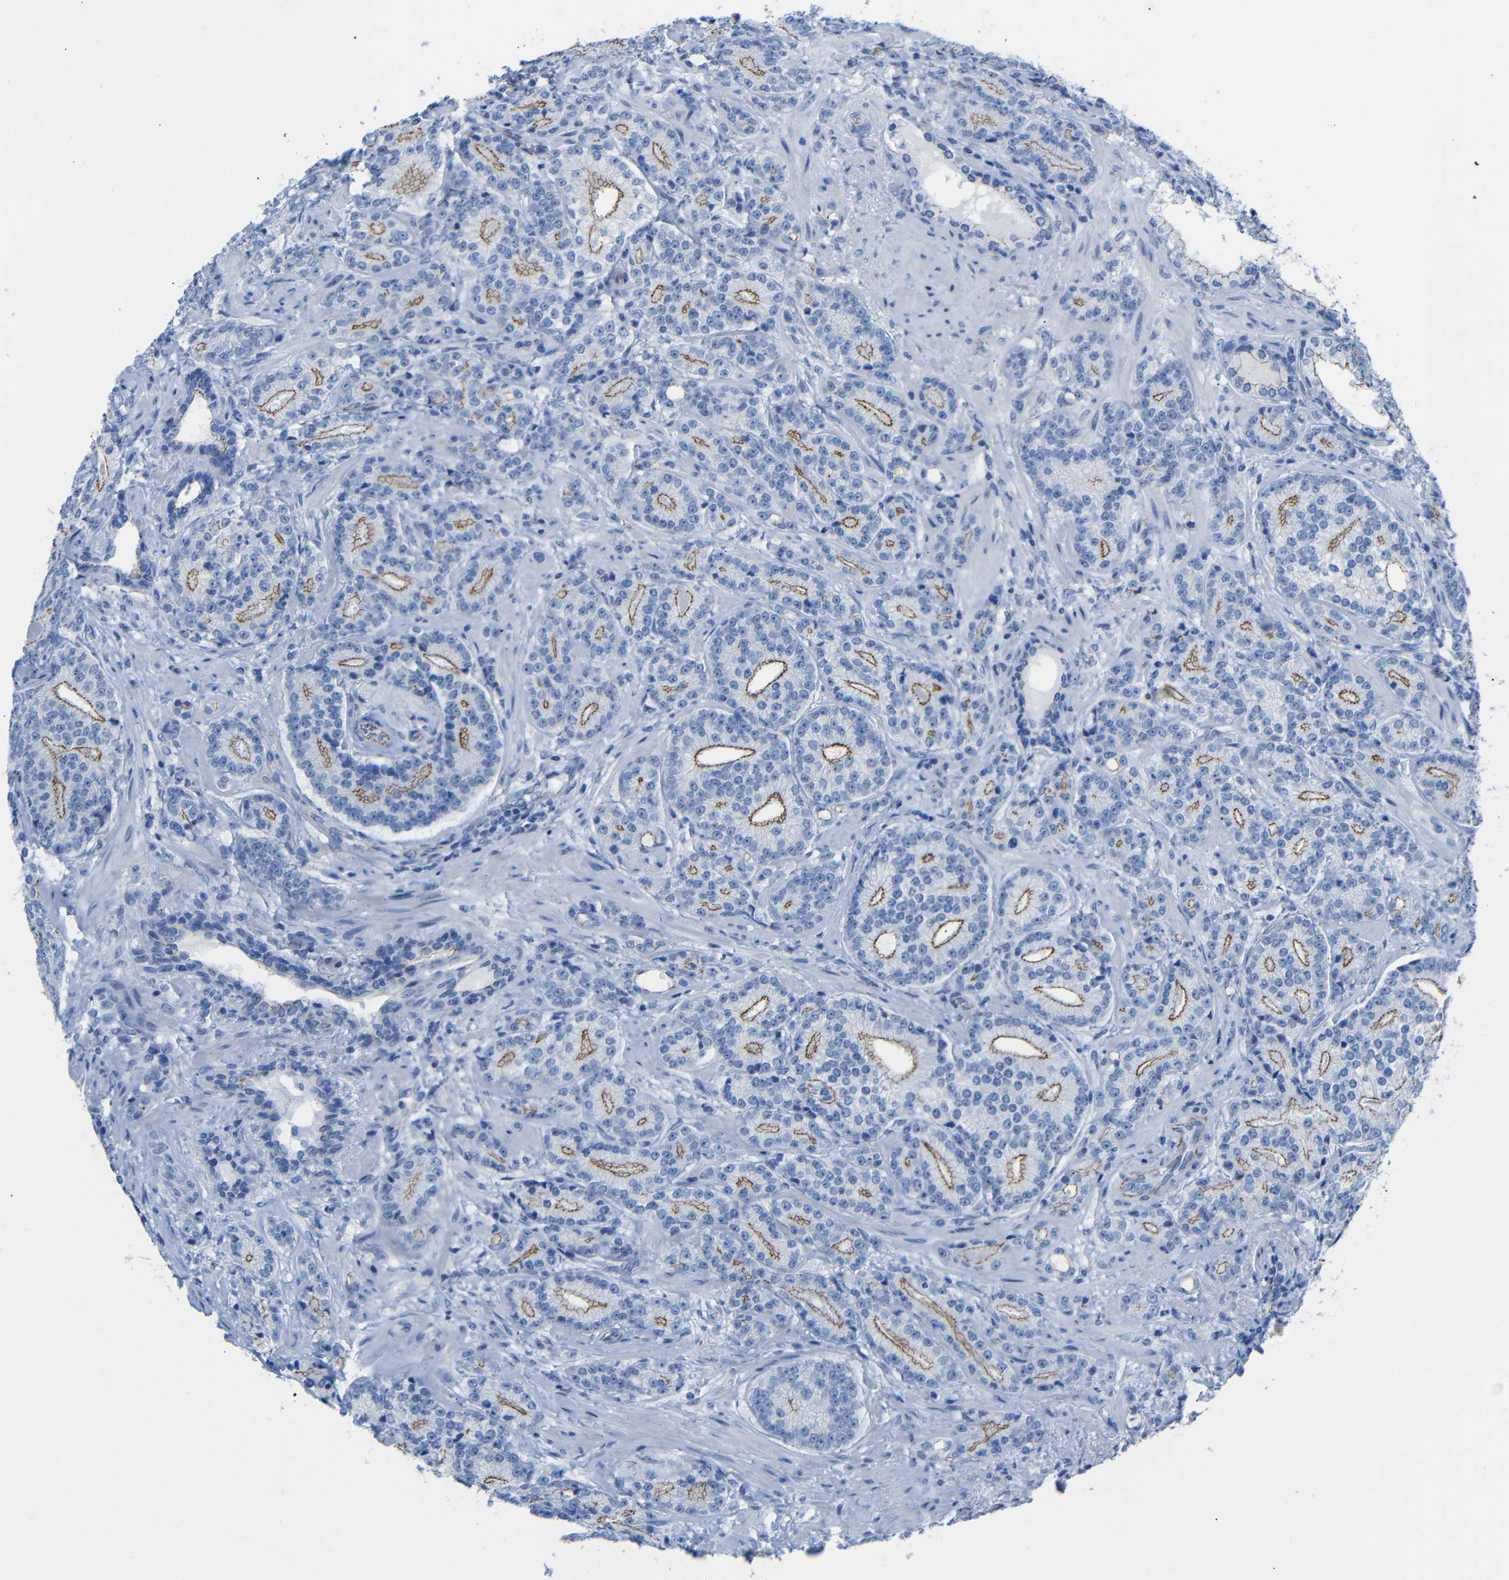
{"staining": {"intensity": "moderate", "quantity": "25%-75%", "location": "cytoplasmic/membranous"}, "tissue": "prostate cancer", "cell_type": "Tumor cells", "image_type": "cancer", "snomed": [{"axis": "morphology", "description": "Adenocarcinoma, High grade"}, {"axis": "topography", "description": "Prostate"}], "caption": "Prostate cancer (adenocarcinoma (high-grade)) tissue shows moderate cytoplasmic/membranous expression in approximately 25%-75% of tumor cells The staining is performed using DAB brown chromogen to label protein expression. The nuclei are counter-stained blue using hematoxylin.", "gene": "CGNL1", "patient": {"sex": "male", "age": 61}}